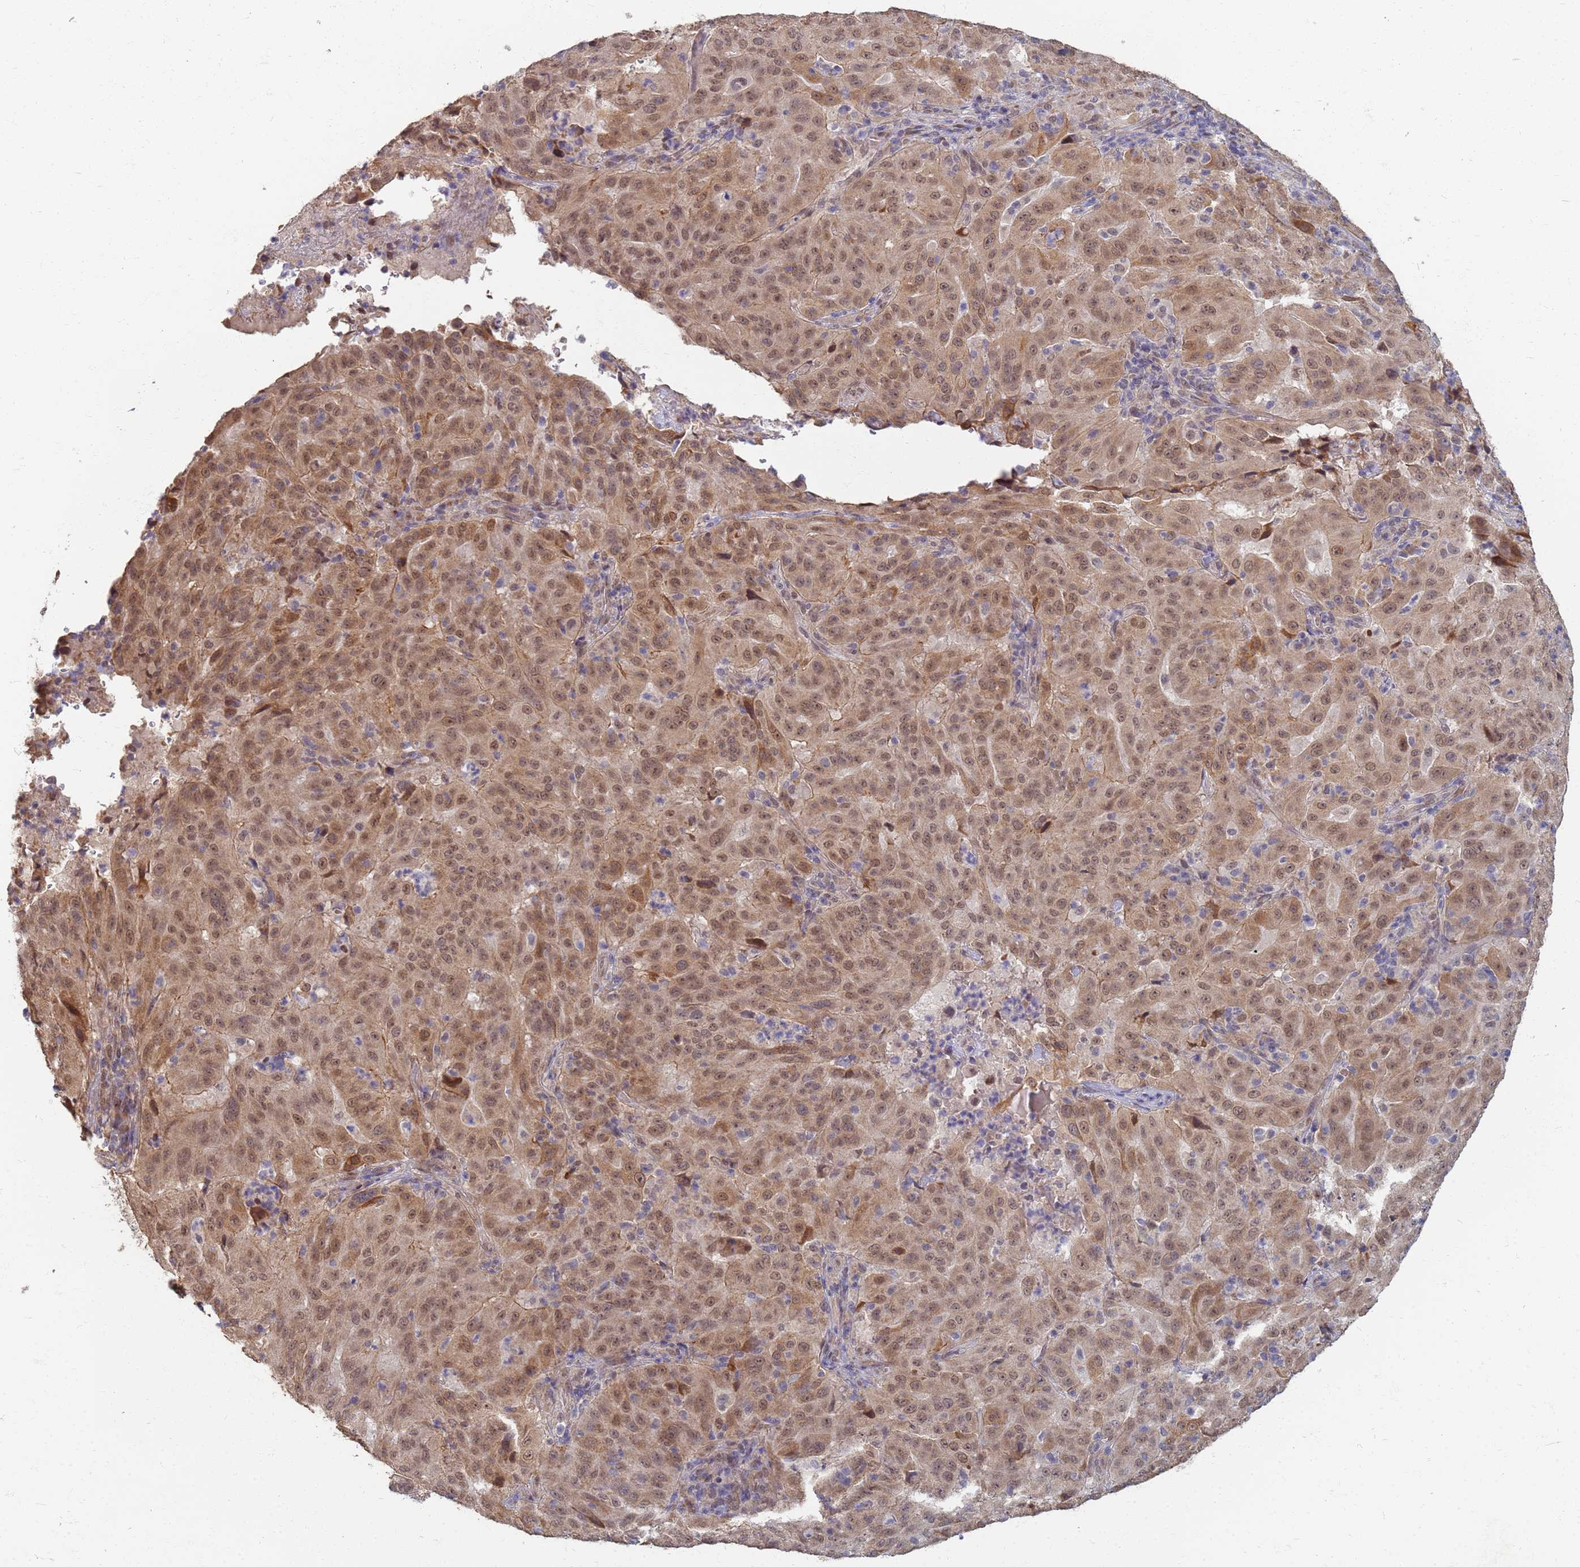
{"staining": {"intensity": "moderate", "quantity": ">75%", "location": "cytoplasmic/membranous,nuclear"}, "tissue": "pancreatic cancer", "cell_type": "Tumor cells", "image_type": "cancer", "snomed": [{"axis": "morphology", "description": "Adenocarcinoma, NOS"}, {"axis": "topography", "description": "Pancreas"}], "caption": "Pancreatic adenocarcinoma was stained to show a protein in brown. There is medium levels of moderate cytoplasmic/membranous and nuclear expression in approximately >75% of tumor cells.", "gene": "ITGB4", "patient": {"sex": "male", "age": 63}}